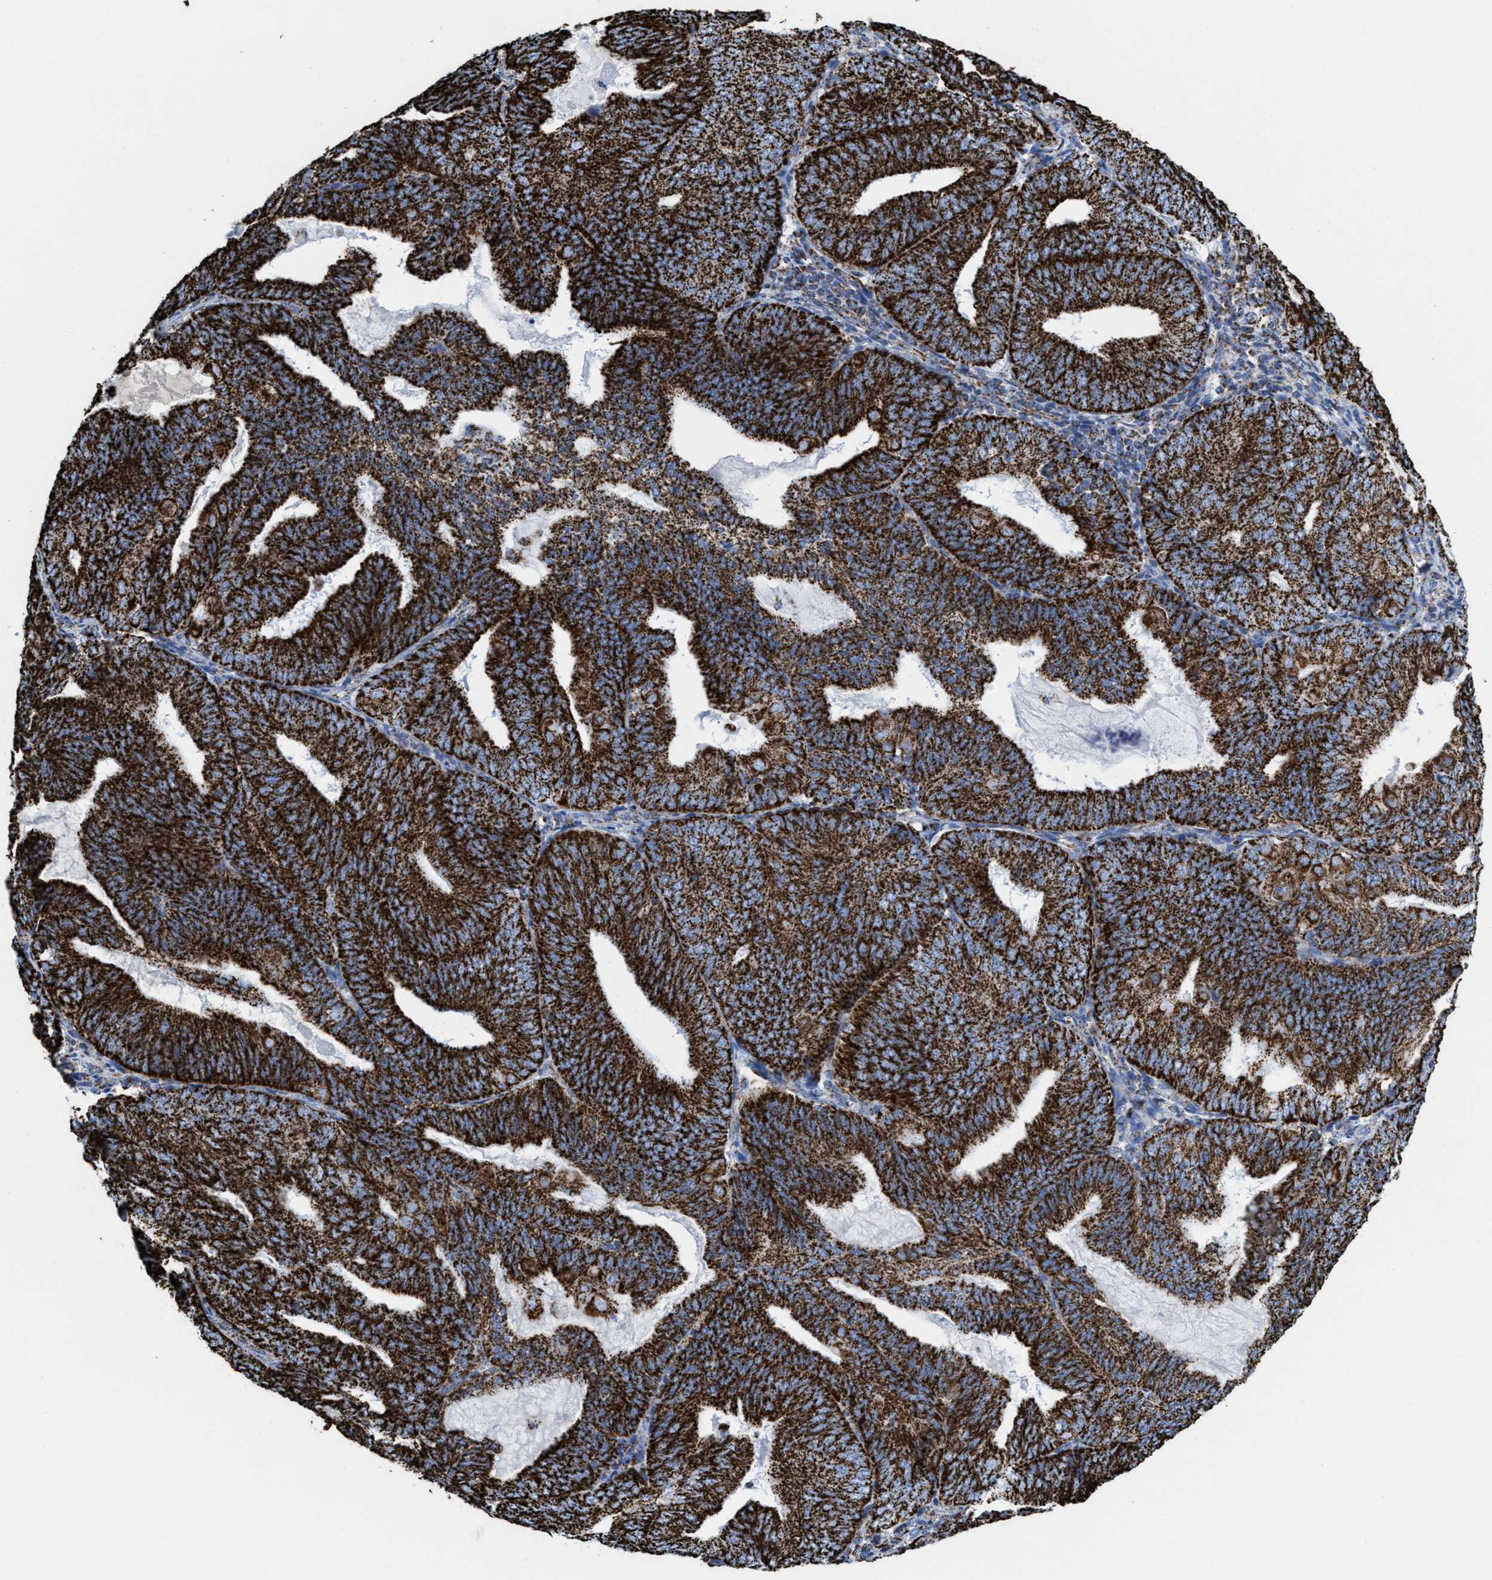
{"staining": {"intensity": "strong", "quantity": ">75%", "location": "cytoplasmic/membranous"}, "tissue": "endometrial cancer", "cell_type": "Tumor cells", "image_type": "cancer", "snomed": [{"axis": "morphology", "description": "Adenocarcinoma, NOS"}, {"axis": "topography", "description": "Endometrium"}], "caption": "Strong cytoplasmic/membranous positivity is present in about >75% of tumor cells in adenocarcinoma (endometrial).", "gene": "ECHS1", "patient": {"sex": "female", "age": 81}}